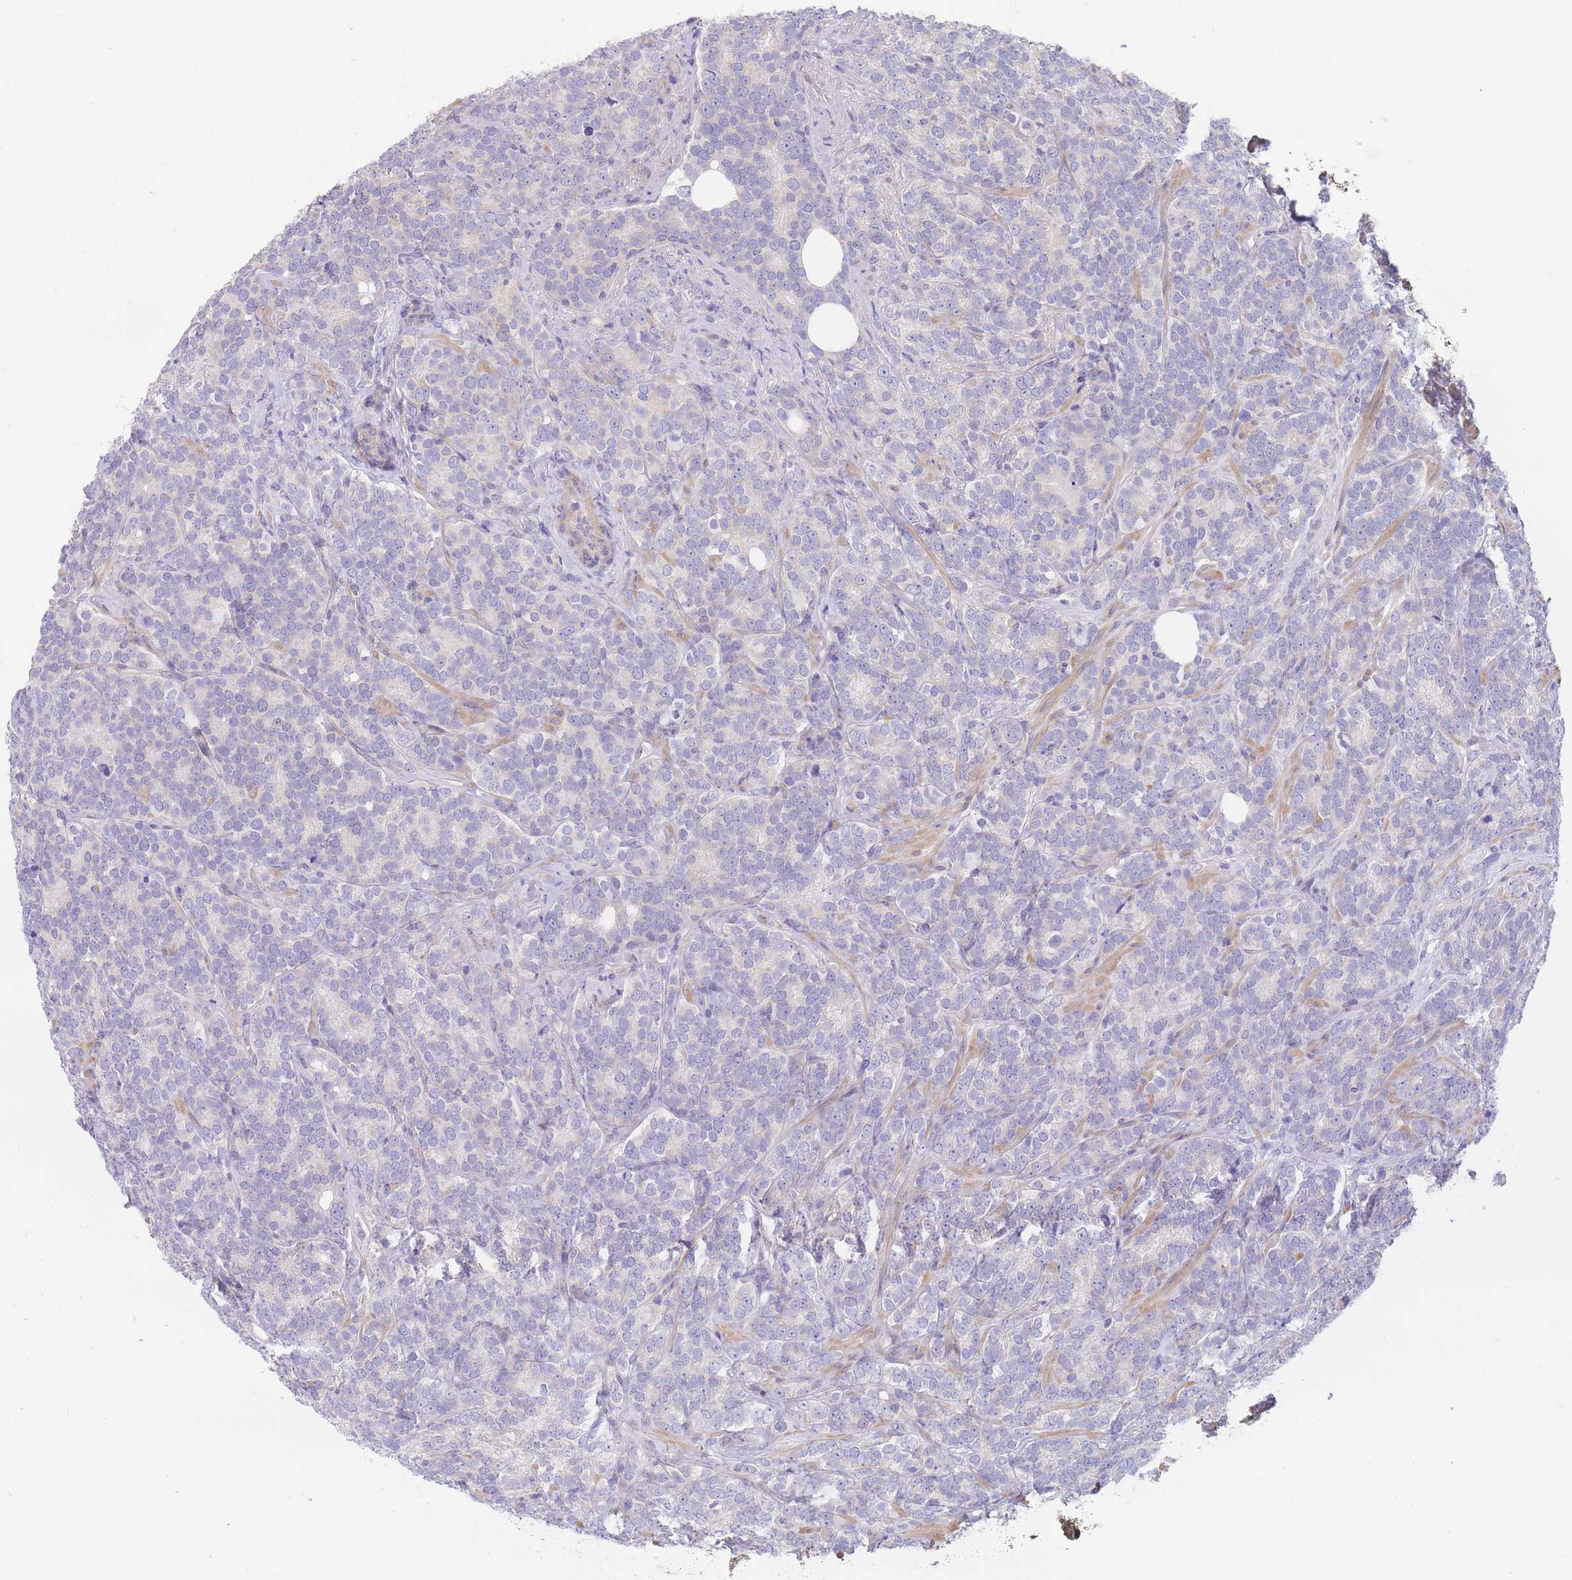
{"staining": {"intensity": "negative", "quantity": "none", "location": "none"}, "tissue": "prostate cancer", "cell_type": "Tumor cells", "image_type": "cancer", "snomed": [{"axis": "morphology", "description": "Adenocarcinoma, High grade"}, {"axis": "topography", "description": "Prostate"}], "caption": "Tumor cells show no significant protein positivity in prostate cancer.", "gene": "SUGT1", "patient": {"sex": "male", "age": 64}}